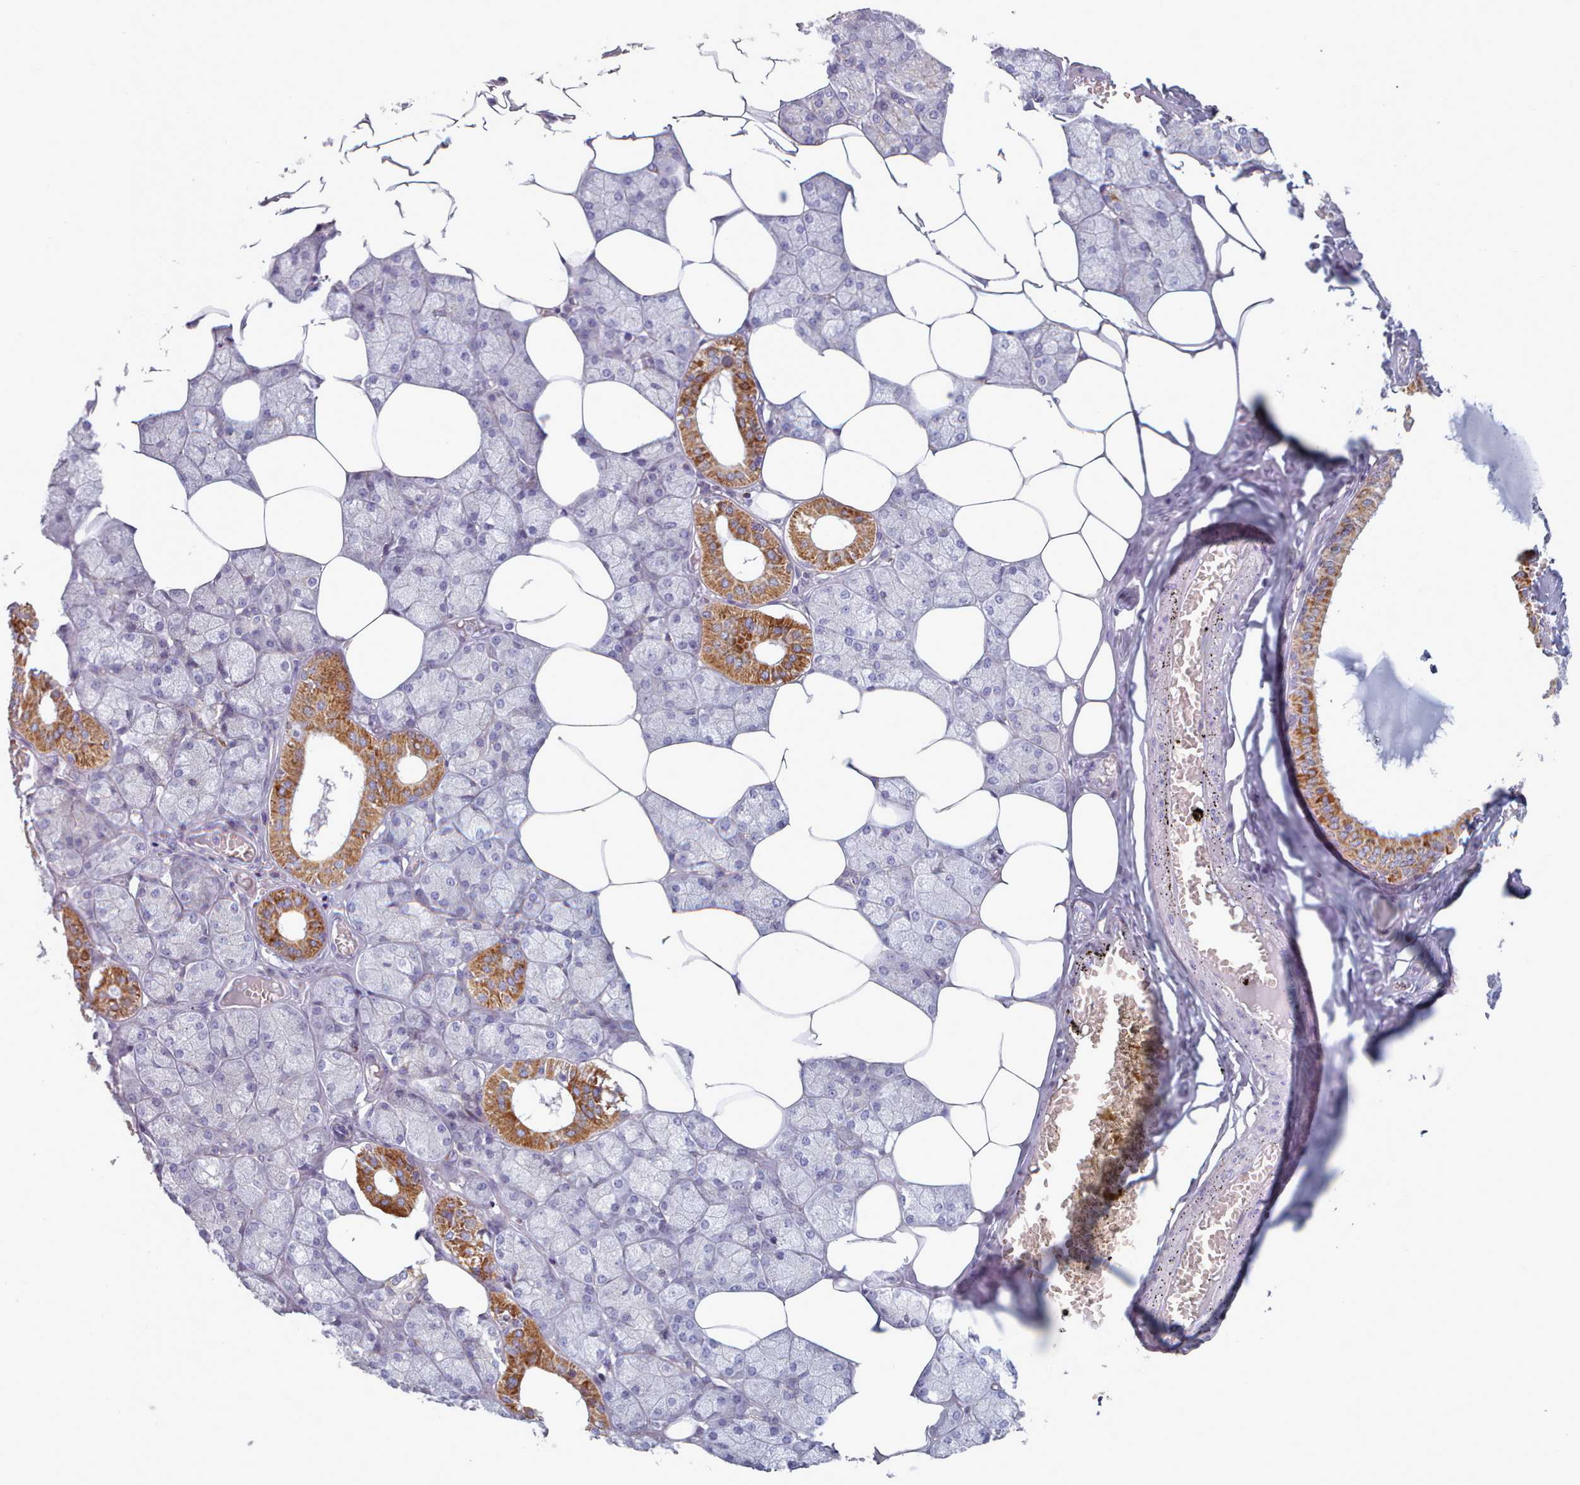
{"staining": {"intensity": "strong", "quantity": "<25%", "location": "cytoplasmic/membranous"}, "tissue": "salivary gland", "cell_type": "Glandular cells", "image_type": "normal", "snomed": [{"axis": "morphology", "description": "Normal tissue, NOS"}, {"axis": "topography", "description": "Salivary gland"}], "caption": "About <25% of glandular cells in benign salivary gland demonstrate strong cytoplasmic/membranous protein positivity as visualized by brown immunohistochemical staining.", "gene": "FAM170B", "patient": {"sex": "male", "age": 62}}